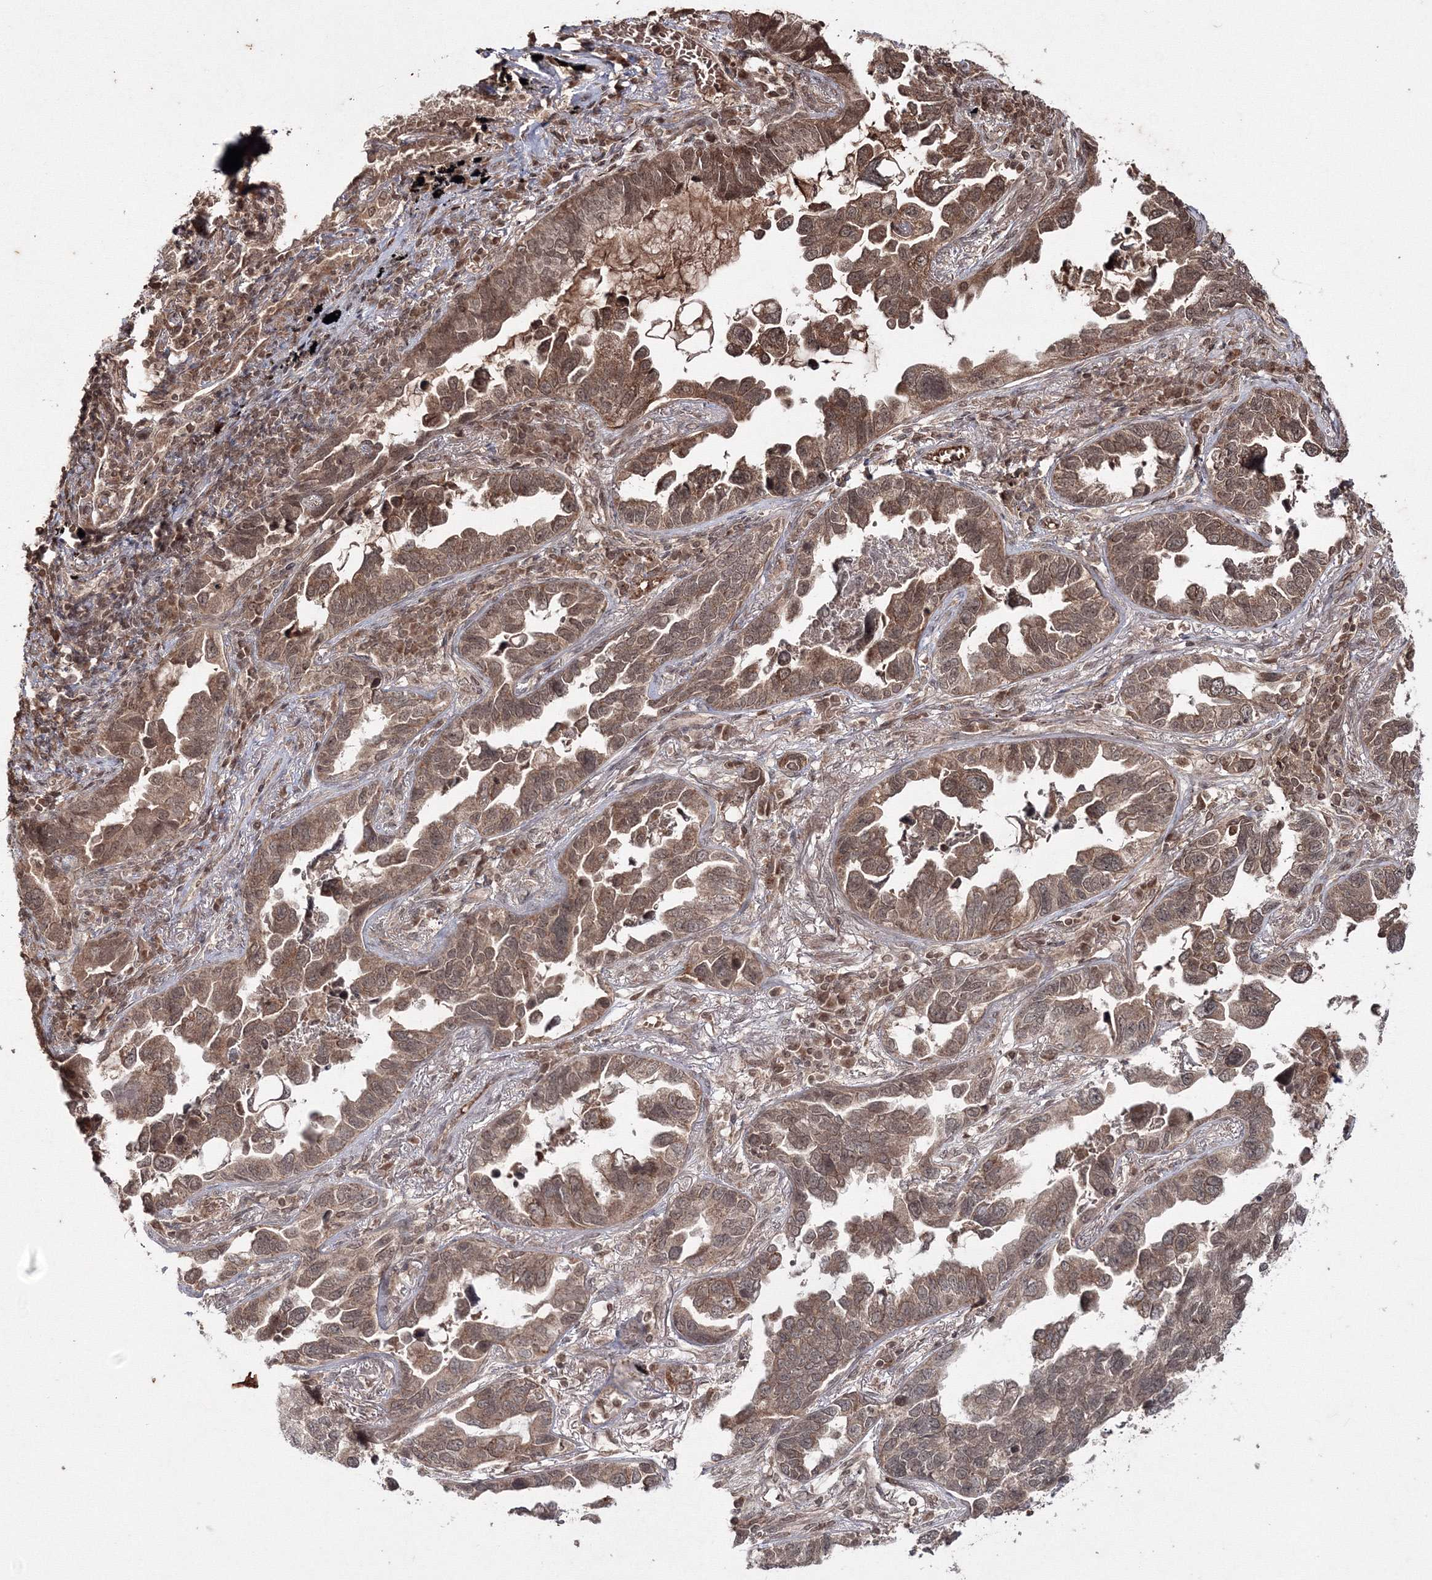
{"staining": {"intensity": "strong", "quantity": ">75%", "location": "cytoplasmic/membranous,nuclear"}, "tissue": "lung cancer", "cell_type": "Tumor cells", "image_type": "cancer", "snomed": [{"axis": "morphology", "description": "Adenocarcinoma, NOS"}, {"axis": "topography", "description": "Lung"}], "caption": "Lung adenocarcinoma tissue reveals strong cytoplasmic/membranous and nuclear expression in about >75% of tumor cells", "gene": "PEX13", "patient": {"sex": "male", "age": 67}}